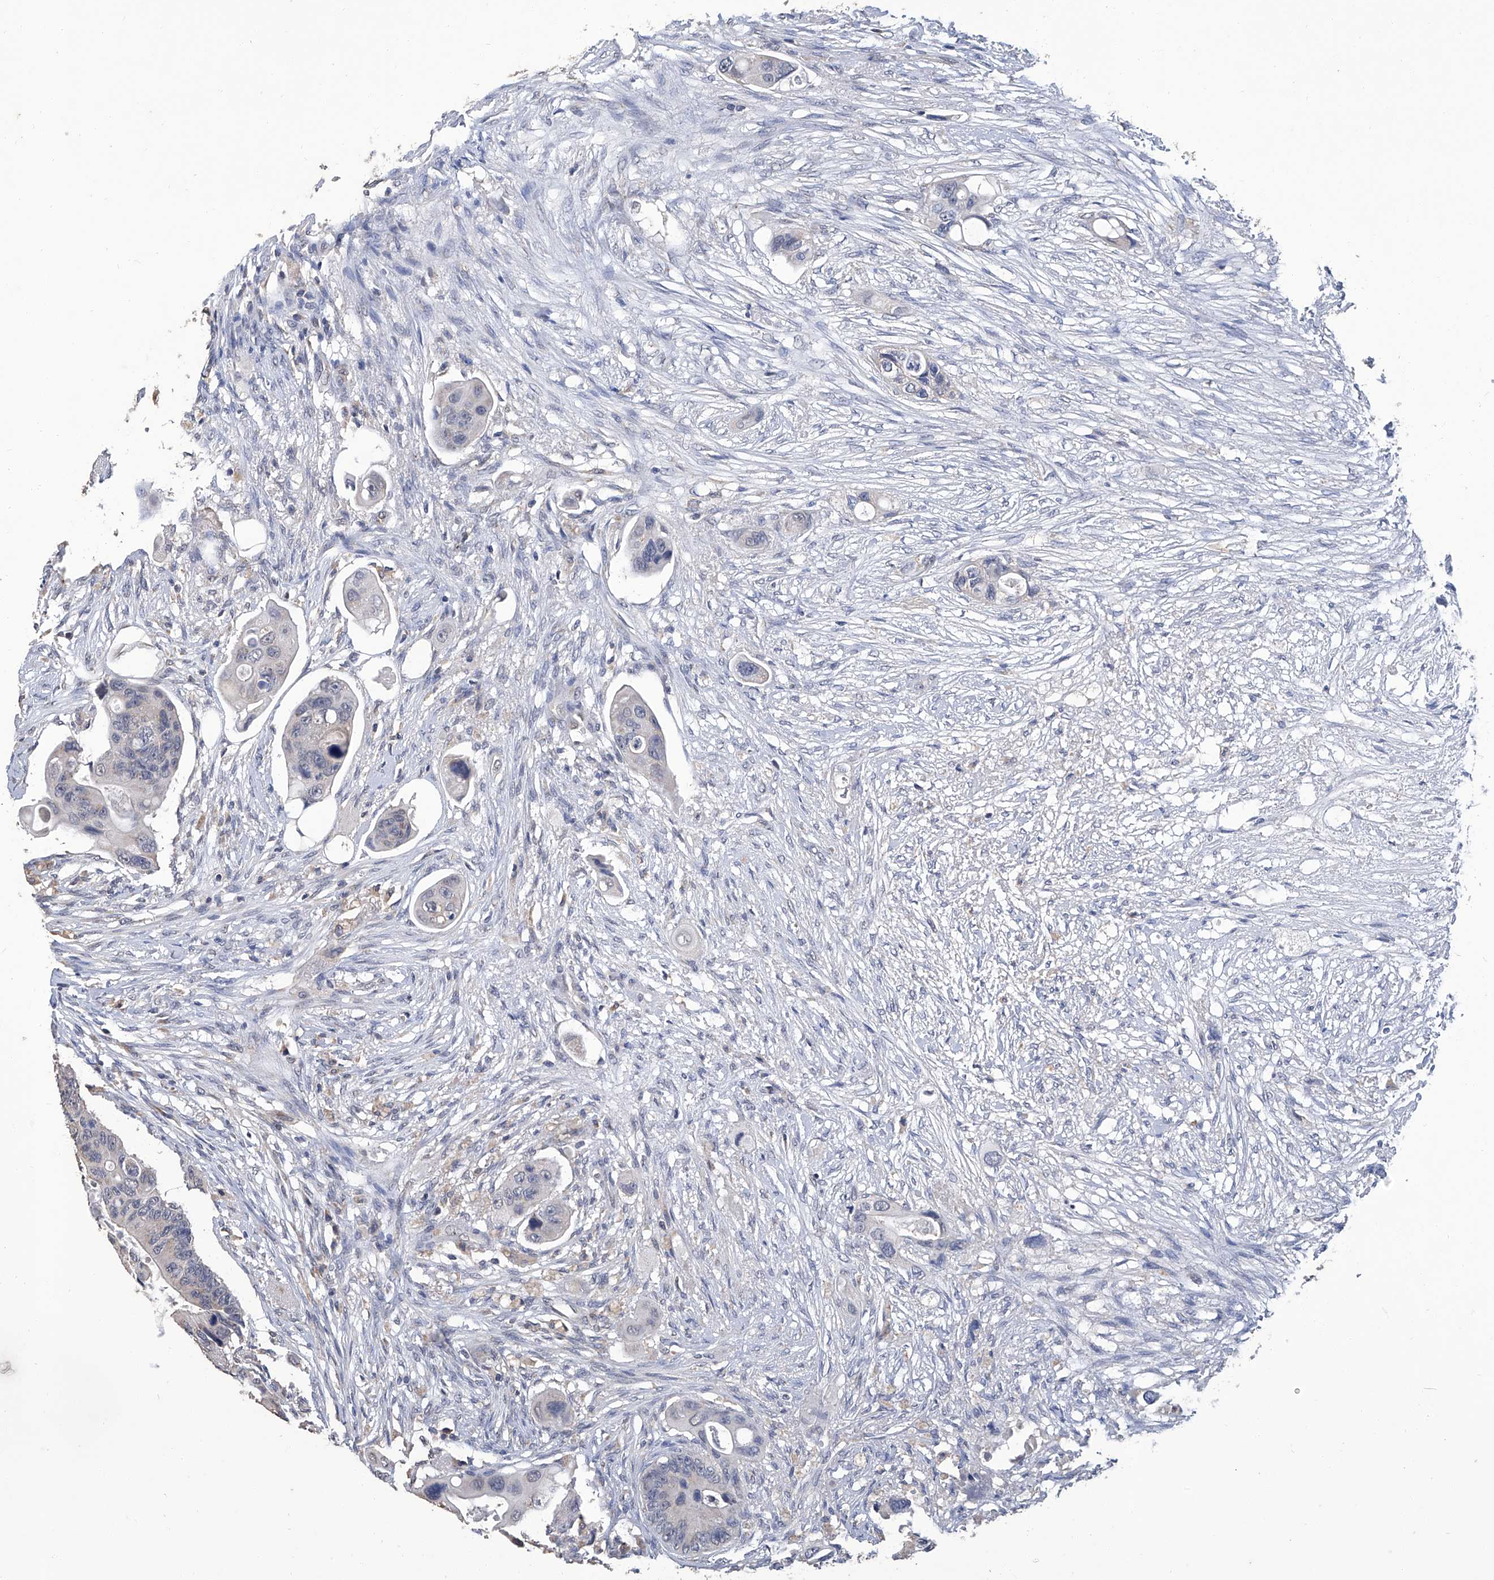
{"staining": {"intensity": "negative", "quantity": "none", "location": "none"}, "tissue": "colorectal cancer", "cell_type": "Tumor cells", "image_type": "cancer", "snomed": [{"axis": "morphology", "description": "Adenocarcinoma, NOS"}, {"axis": "topography", "description": "Colon"}], "caption": "Colorectal cancer was stained to show a protein in brown. There is no significant expression in tumor cells.", "gene": "GPT", "patient": {"sex": "female", "age": 57}}